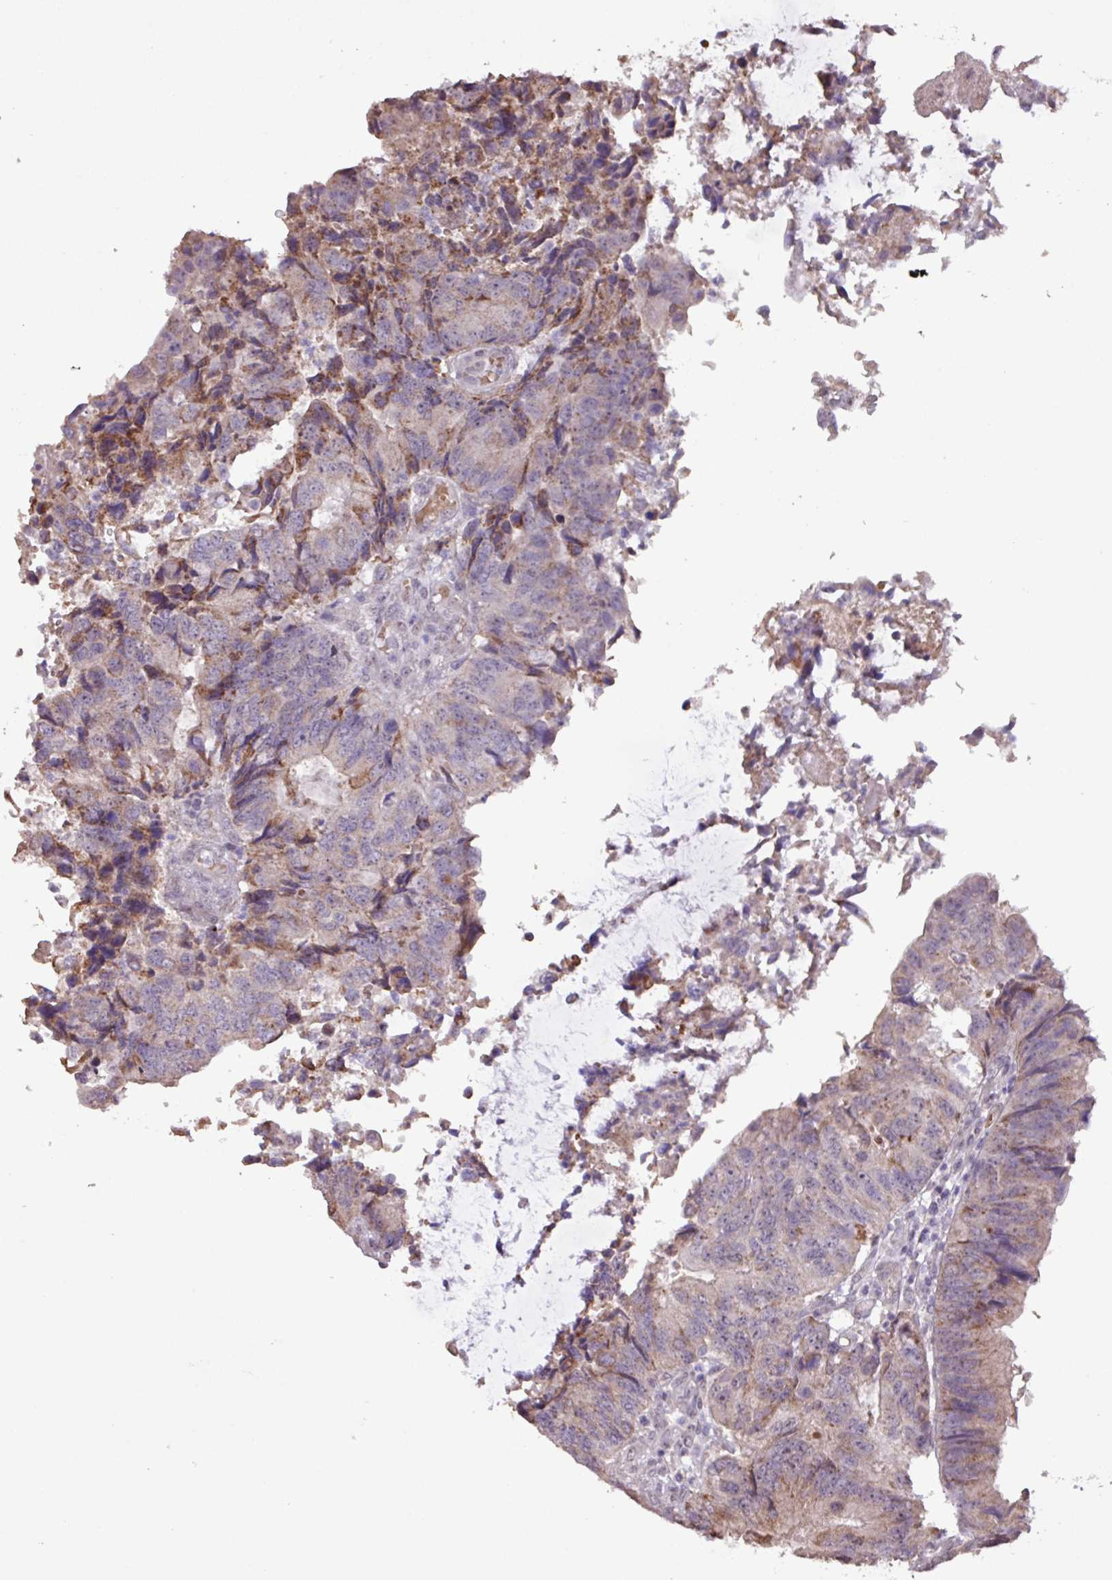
{"staining": {"intensity": "weak", "quantity": "25%-75%", "location": "cytoplasmic/membranous"}, "tissue": "colorectal cancer", "cell_type": "Tumor cells", "image_type": "cancer", "snomed": [{"axis": "morphology", "description": "Adenocarcinoma, NOS"}, {"axis": "topography", "description": "Colon"}], "caption": "Colorectal cancer (adenocarcinoma) stained with immunohistochemistry (IHC) exhibits weak cytoplasmic/membranous positivity in about 25%-75% of tumor cells.", "gene": "L3MBTL3", "patient": {"sex": "female", "age": 67}}